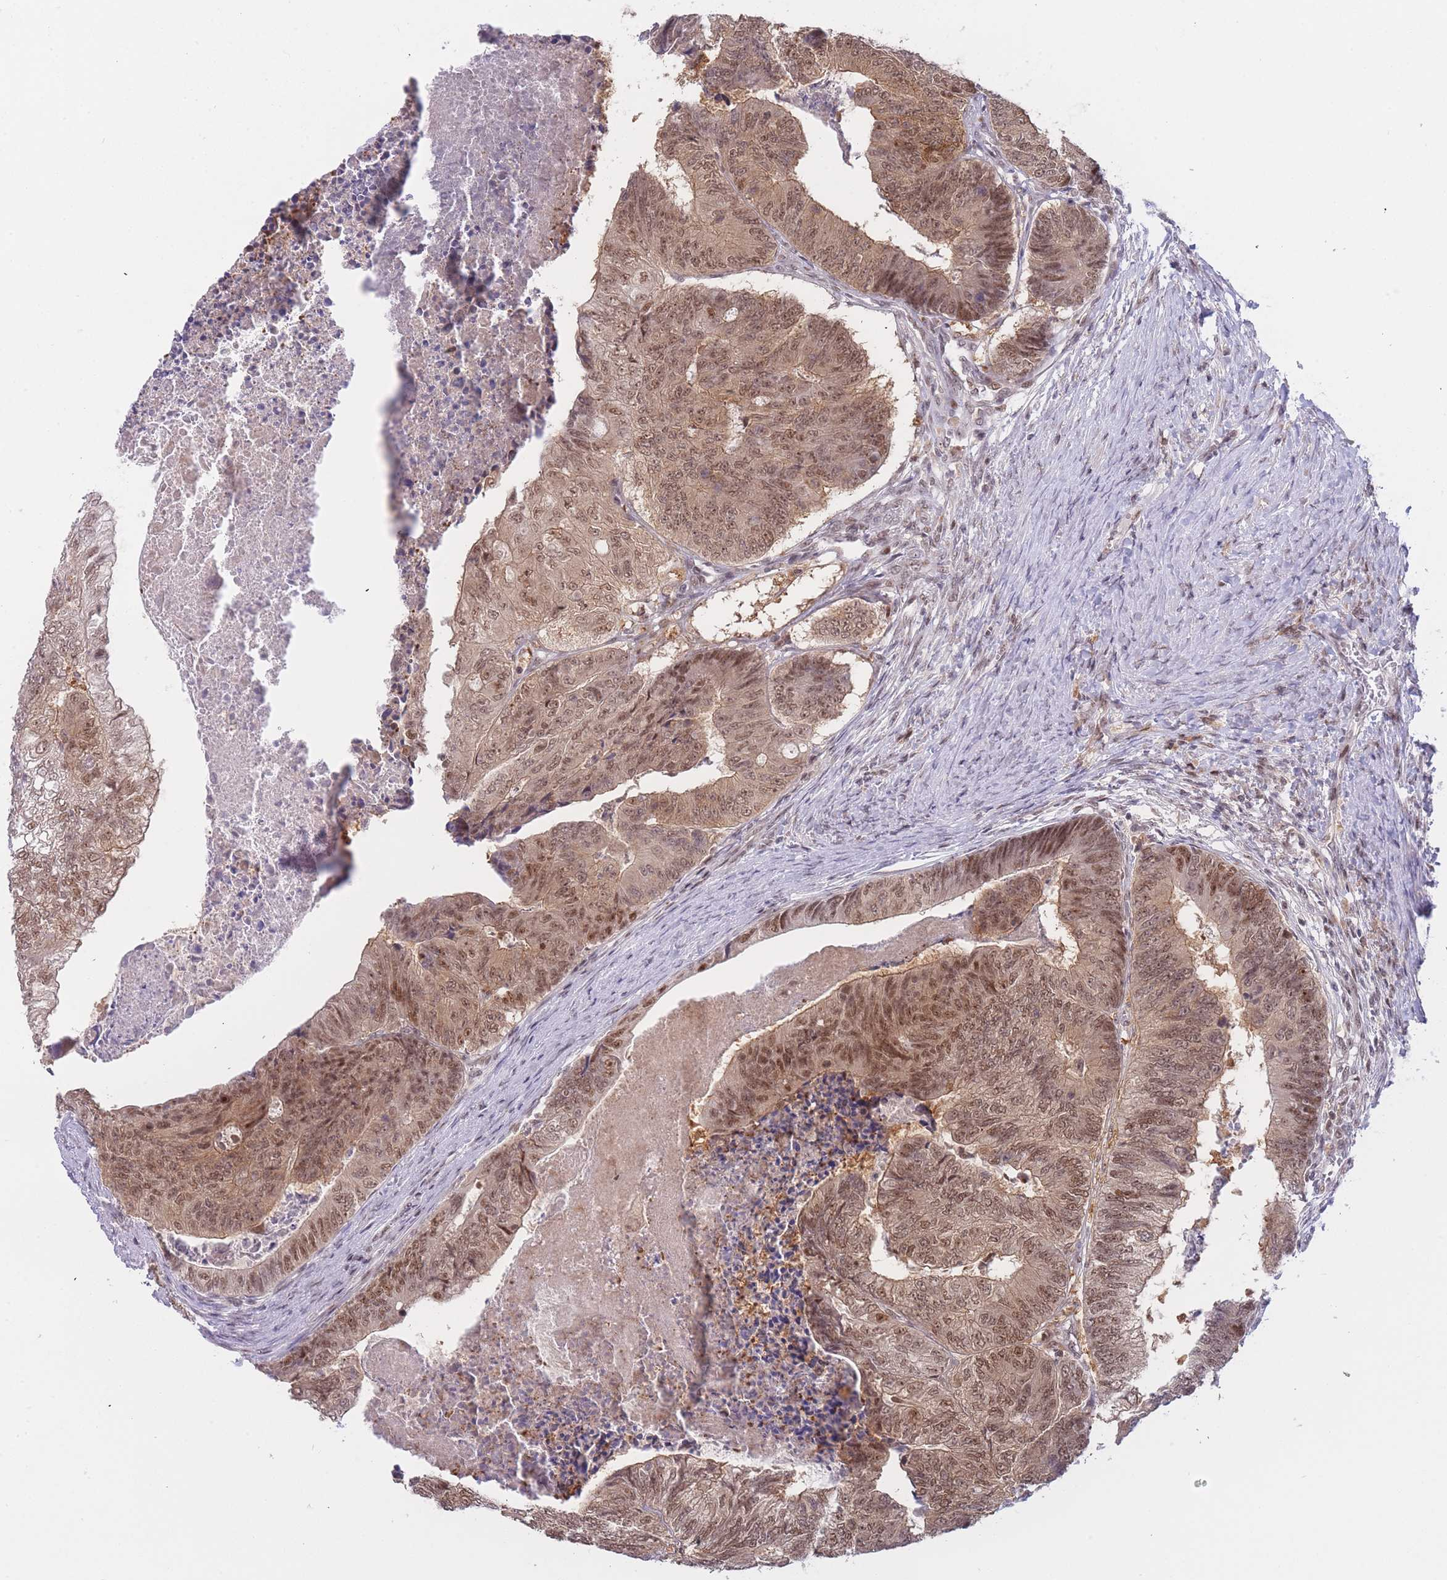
{"staining": {"intensity": "moderate", "quantity": ">75%", "location": "nuclear"}, "tissue": "colorectal cancer", "cell_type": "Tumor cells", "image_type": "cancer", "snomed": [{"axis": "morphology", "description": "Adenocarcinoma, NOS"}, {"axis": "topography", "description": "Colon"}], "caption": "A brown stain highlights moderate nuclear expression of a protein in human colorectal cancer (adenocarcinoma) tumor cells. The staining was performed using DAB, with brown indicating positive protein expression. Nuclei are stained blue with hematoxylin.", "gene": "DEAF1", "patient": {"sex": "female", "age": 67}}